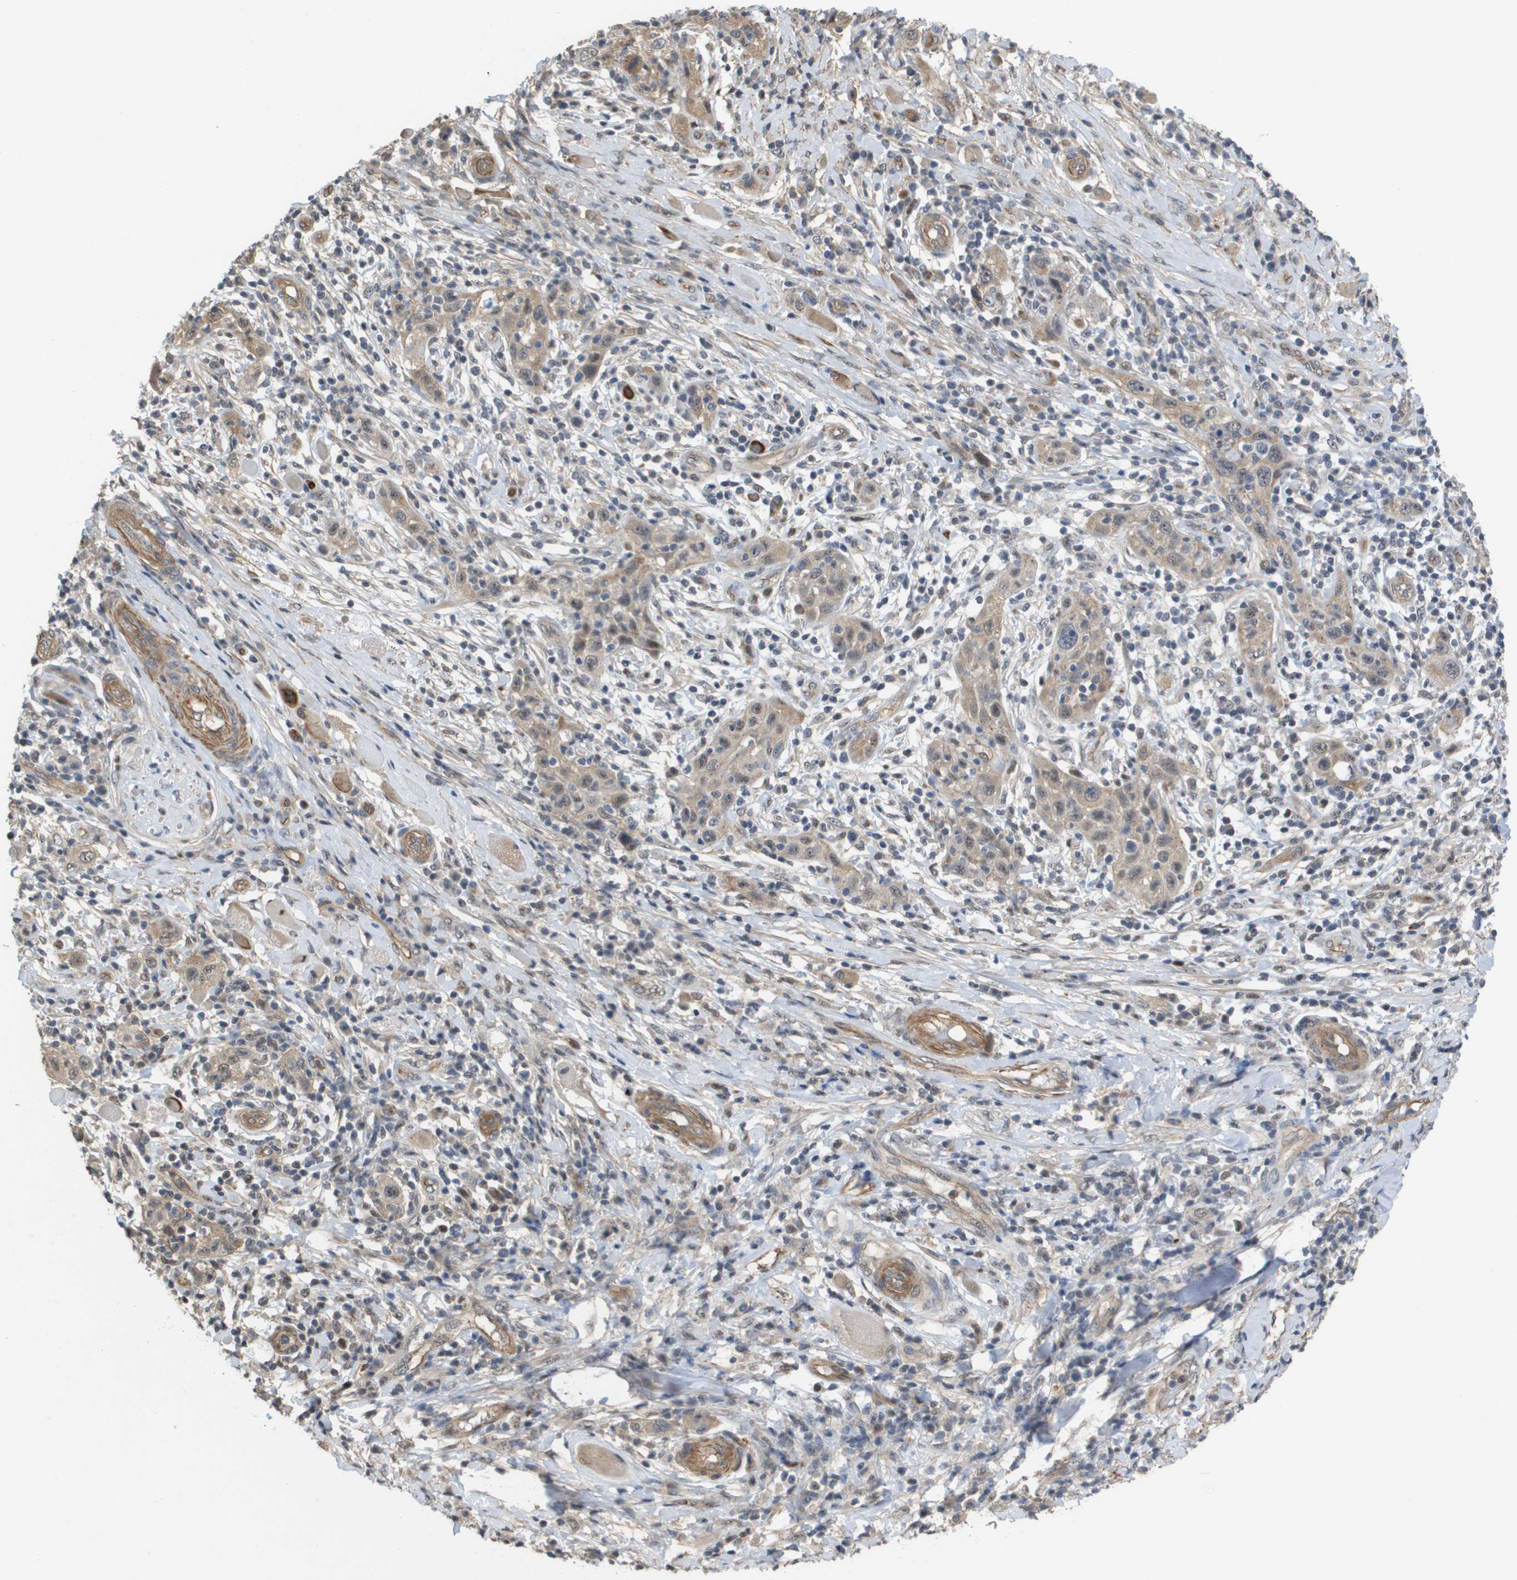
{"staining": {"intensity": "weak", "quantity": "25%-75%", "location": "cytoplasmic/membranous"}, "tissue": "skin cancer", "cell_type": "Tumor cells", "image_type": "cancer", "snomed": [{"axis": "morphology", "description": "Squamous cell carcinoma, NOS"}, {"axis": "topography", "description": "Skin"}], "caption": "An immunohistochemistry (IHC) photomicrograph of tumor tissue is shown. Protein staining in brown labels weak cytoplasmic/membranous positivity in skin cancer (squamous cell carcinoma) within tumor cells.", "gene": "RNF112", "patient": {"sex": "female", "age": 88}}